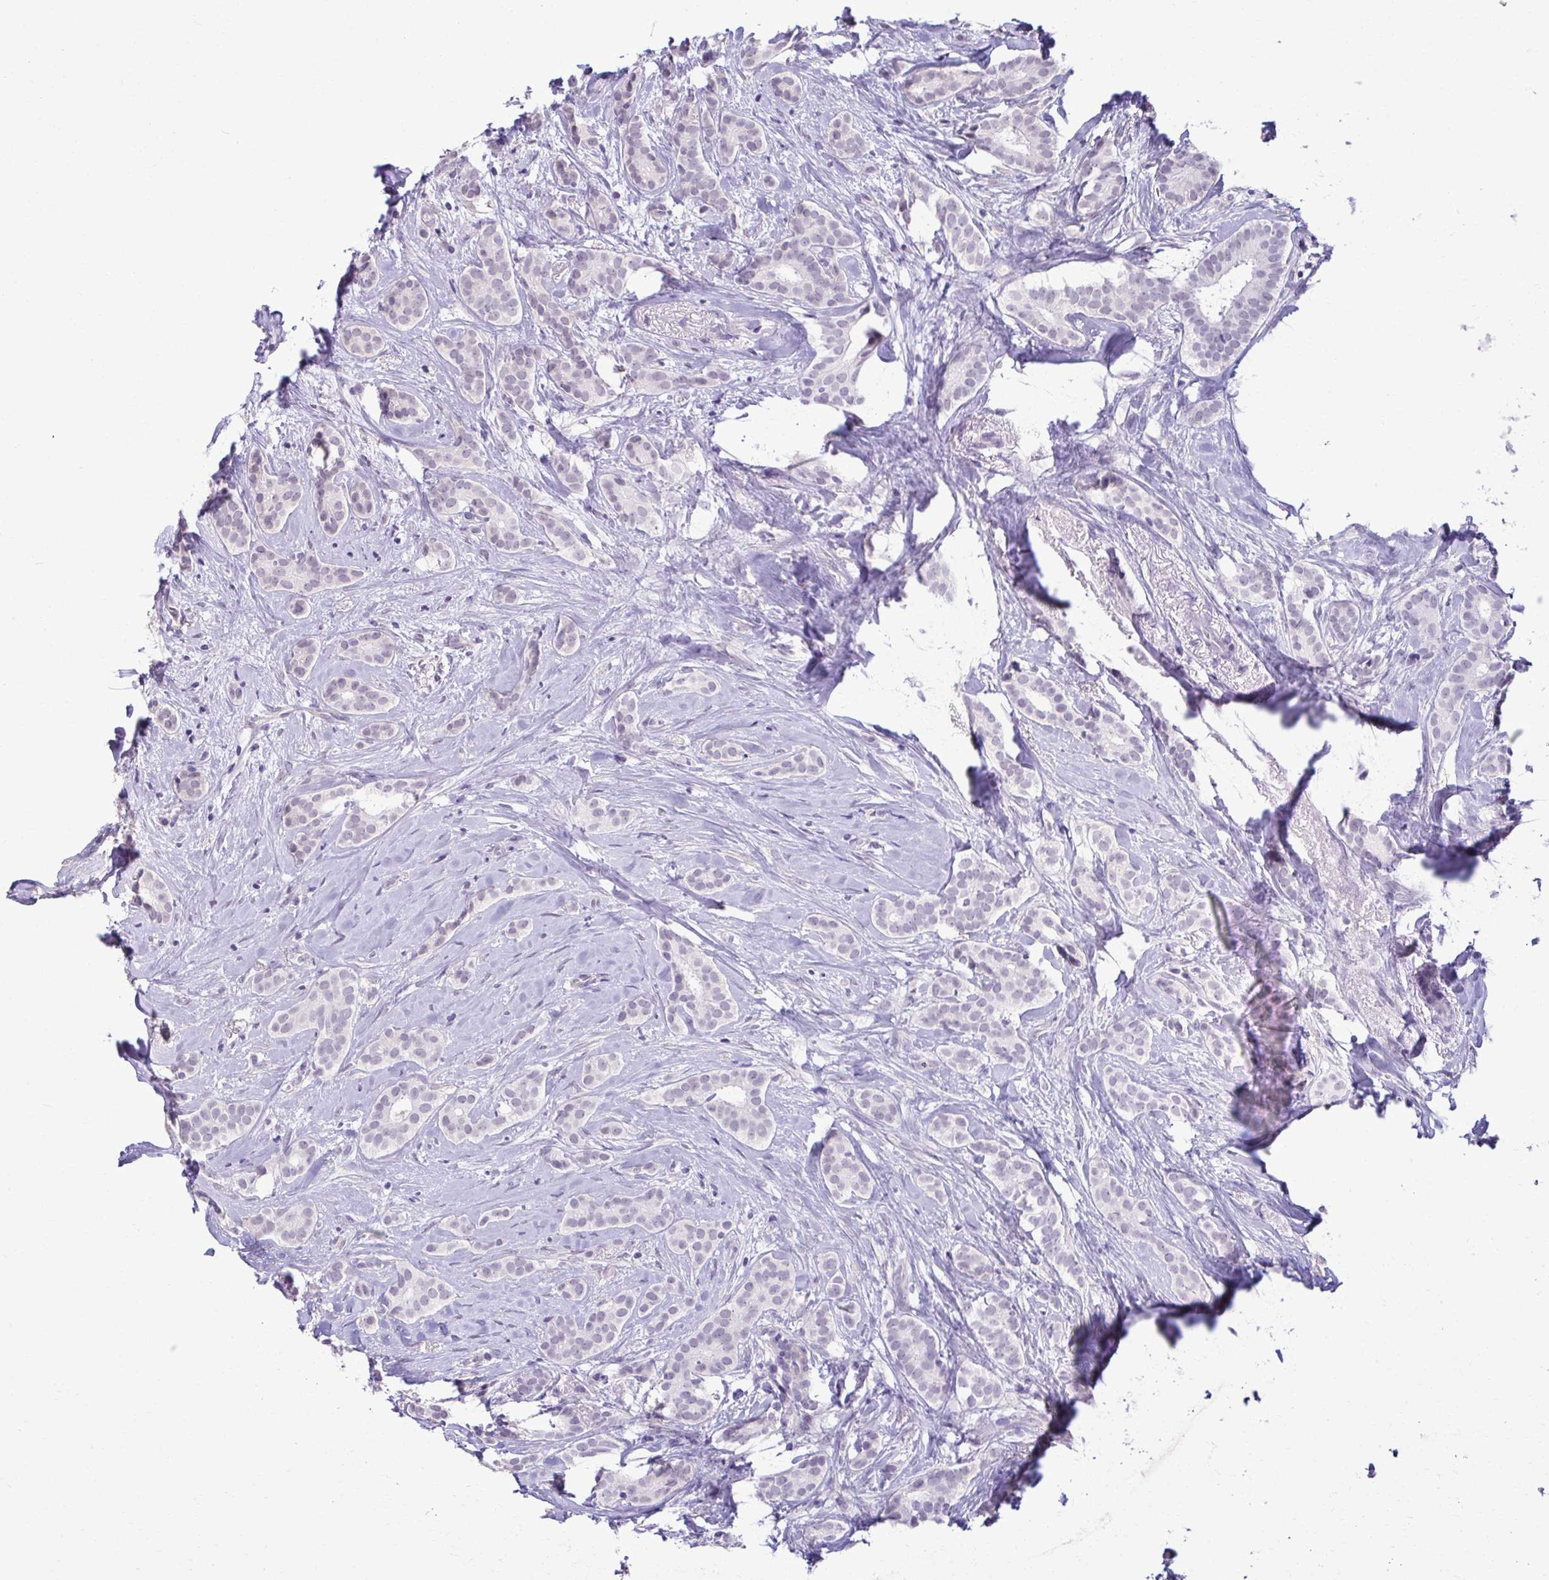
{"staining": {"intensity": "negative", "quantity": "none", "location": "none"}, "tissue": "breast cancer", "cell_type": "Tumor cells", "image_type": "cancer", "snomed": [{"axis": "morphology", "description": "Duct carcinoma"}, {"axis": "topography", "description": "Breast"}], "caption": "The image exhibits no staining of tumor cells in intraductal carcinoma (breast). The staining was performed using DAB to visualize the protein expression in brown, while the nuclei were stained in blue with hematoxylin (Magnification: 20x).", "gene": "SLC30A3", "patient": {"sex": "female", "age": 65}}